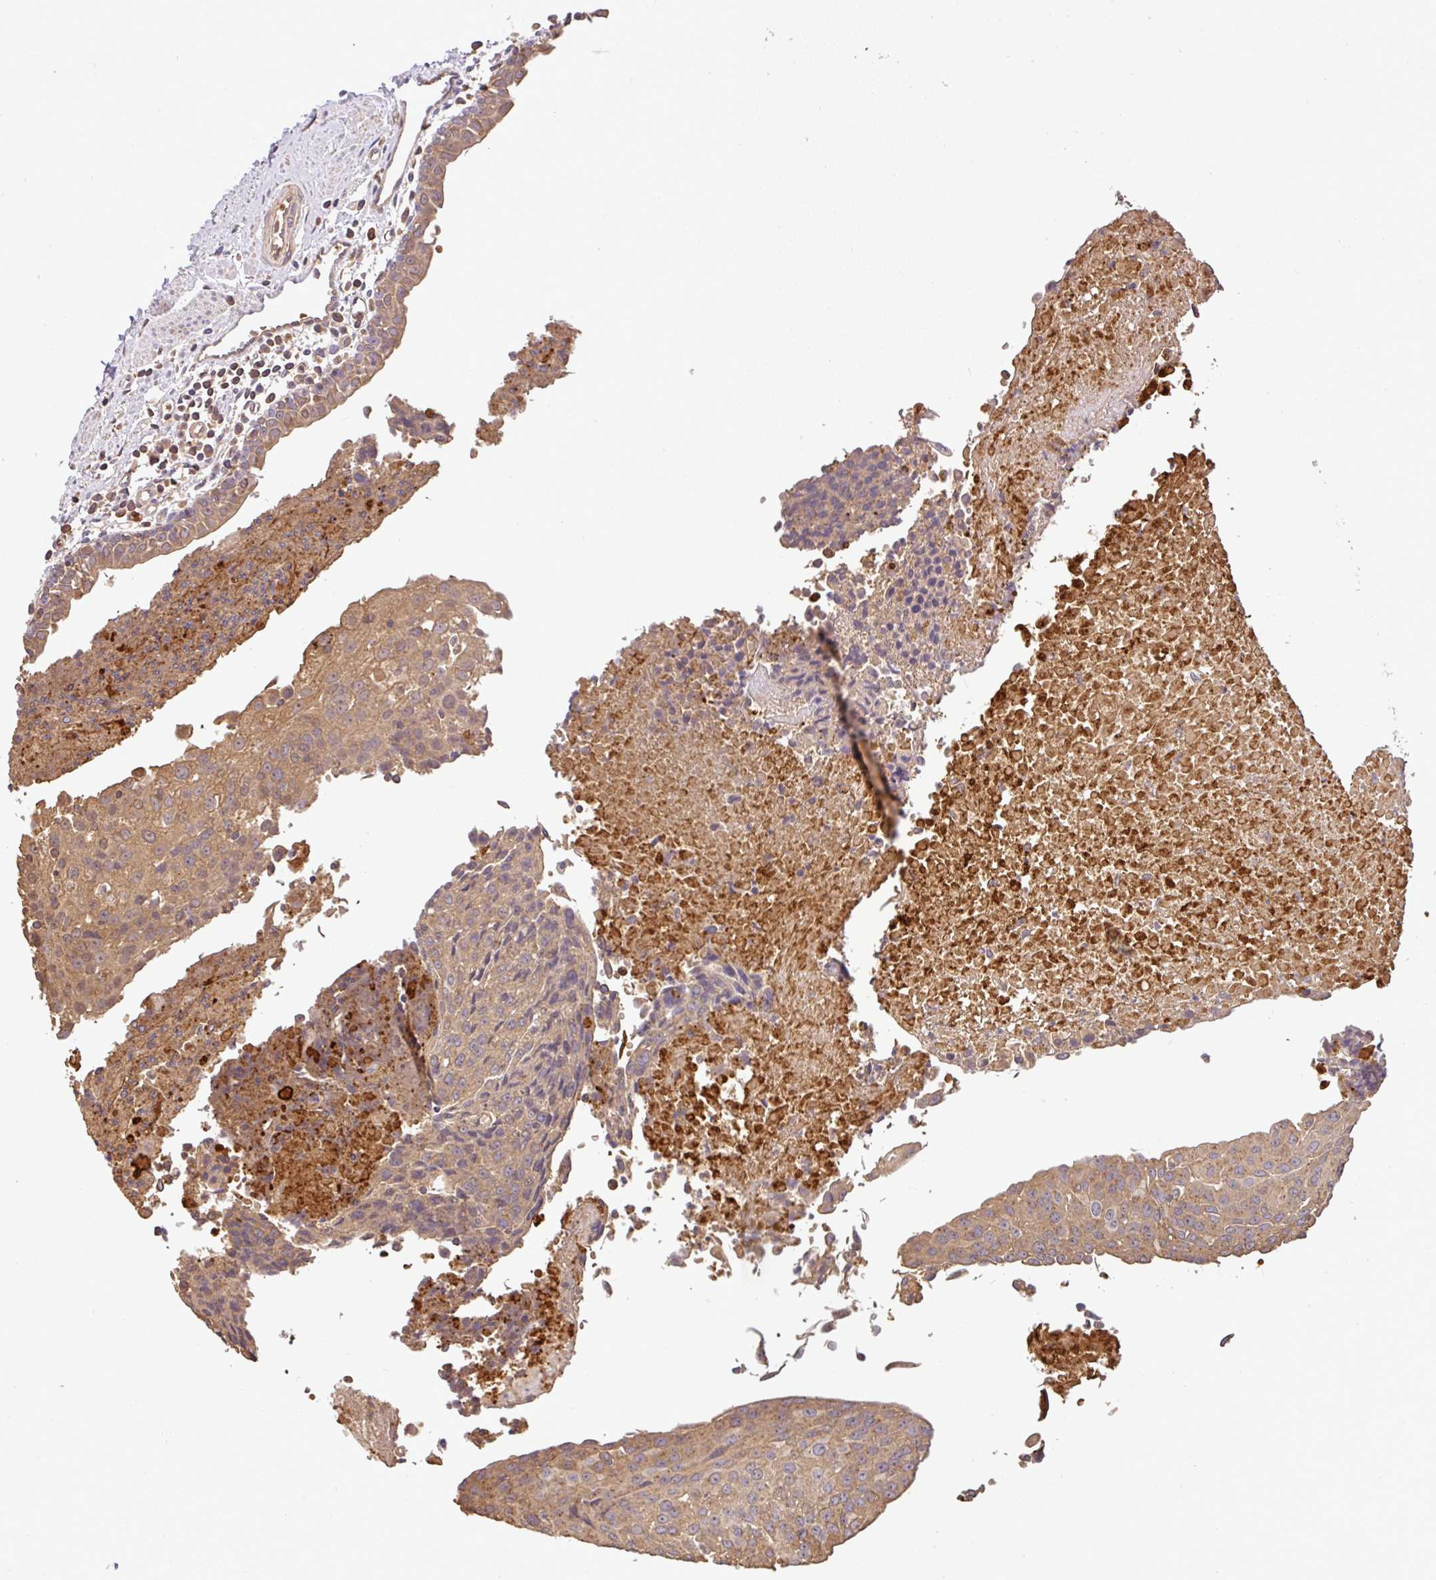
{"staining": {"intensity": "weak", "quantity": "25%-75%", "location": "cytoplasmic/membranous"}, "tissue": "urothelial cancer", "cell_type": "Tumor cells", "image_type": "cancer", "snomed": [{"axis": "morphology", "description": "Urothelial carcinoma, High grade"}, {"axis": "topography", "description": "Urinary bladder"}], "caption": "Human urothelial carcinoma (high-grade) stained with a protein marker displays weak staining in tumor cells.", "gene": "C1QTNF9B", "patient": {"sex": "female", "age": 85}}